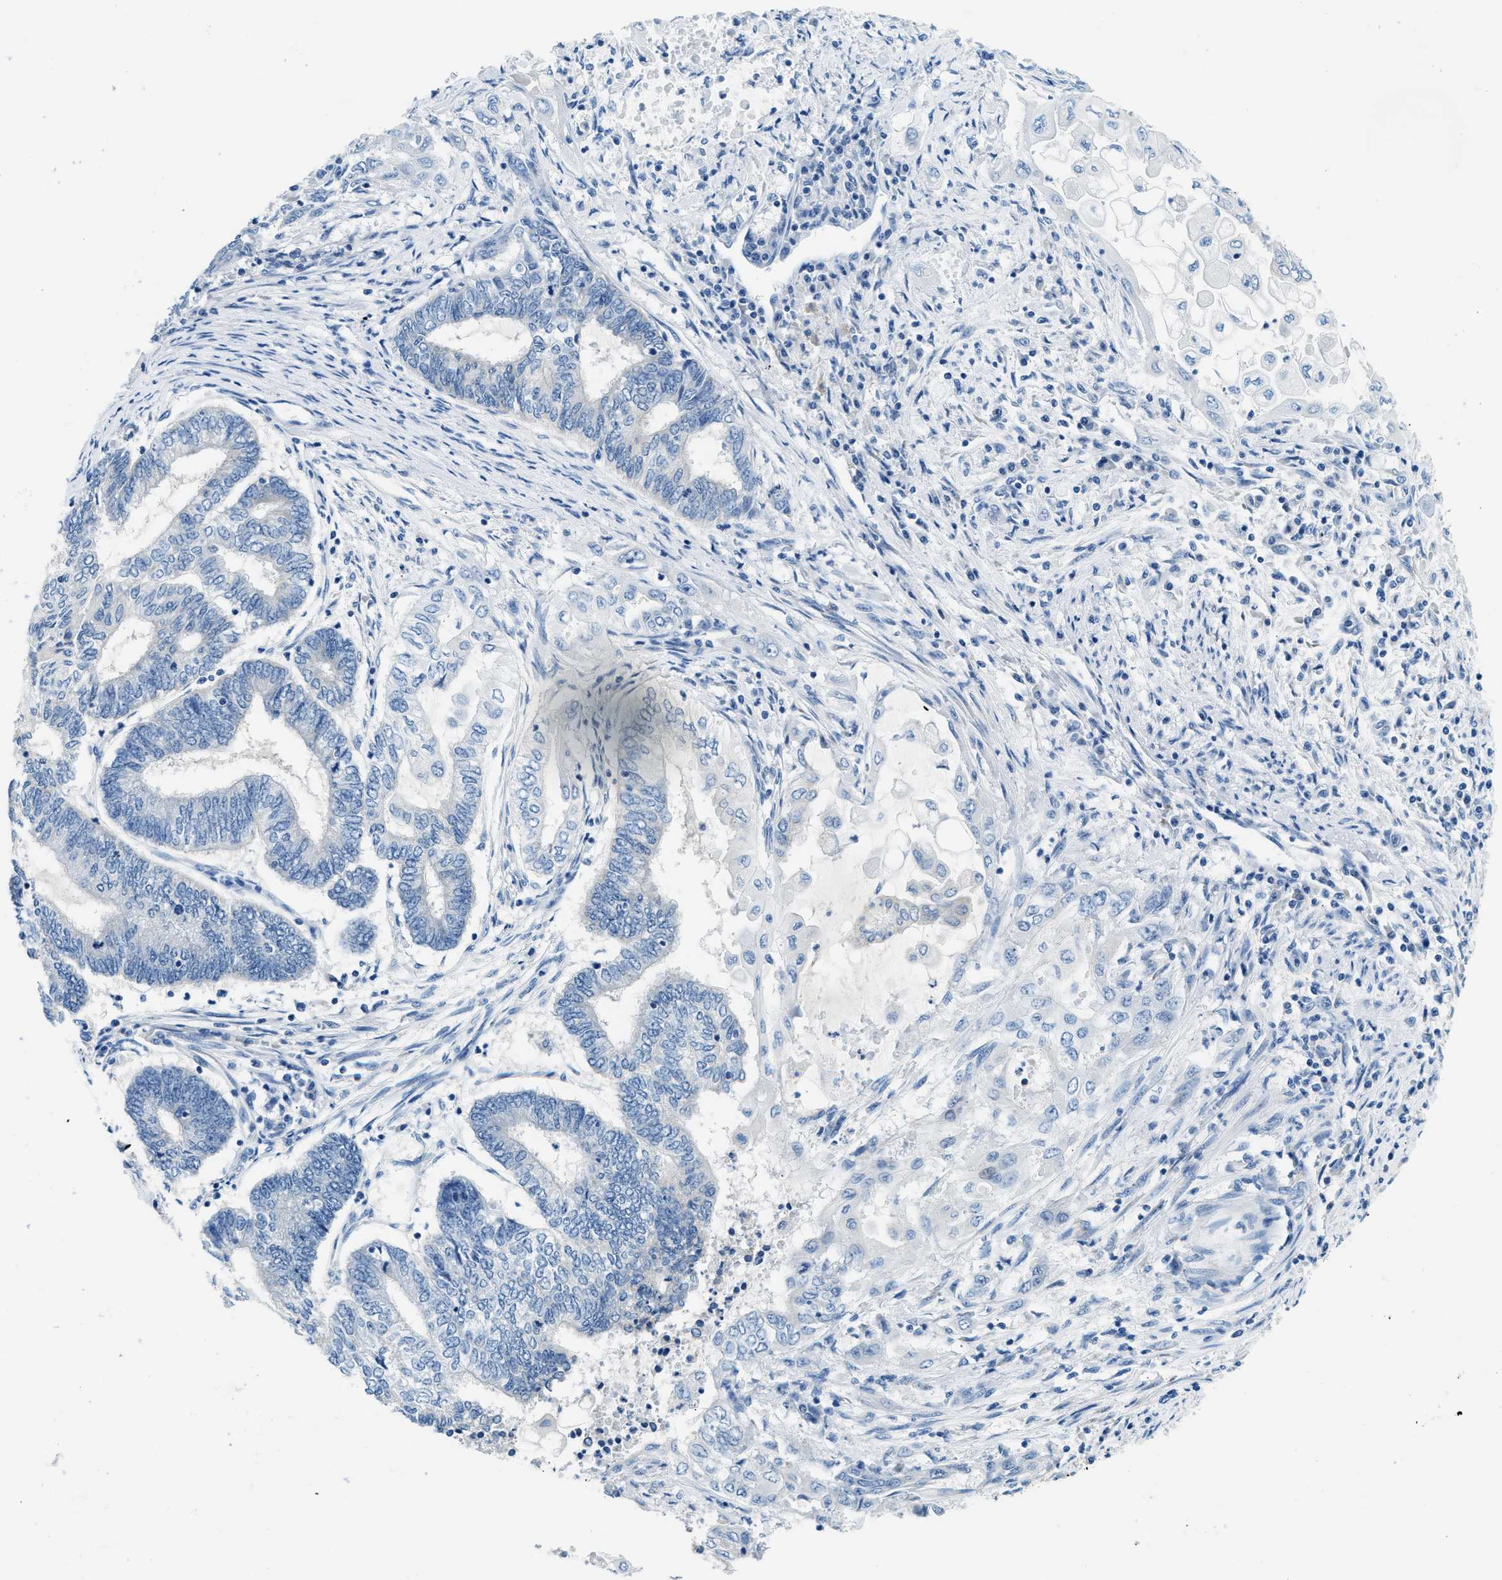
{"staining": {"intensity": "negative", "quantity": "none", "location": "none"}, "tissue": "endometrial cancer", "cell_type": "Tumor cells", "image_type": "cancer", "snomed": [{"axis": "morphology", "description": "Adenocarcinoma, NOS"}, {"axis": "topography", "description": "Uterus"}, {"axis": "topography", "description": "Endometrium"}], "caption": "Human endometrial adenocarcinoma stained for a protein using immunohistochemistry displays no expression in tumor cells.", "gene": "CLDN18", "patient": {"sex": "female", "age": 70}}